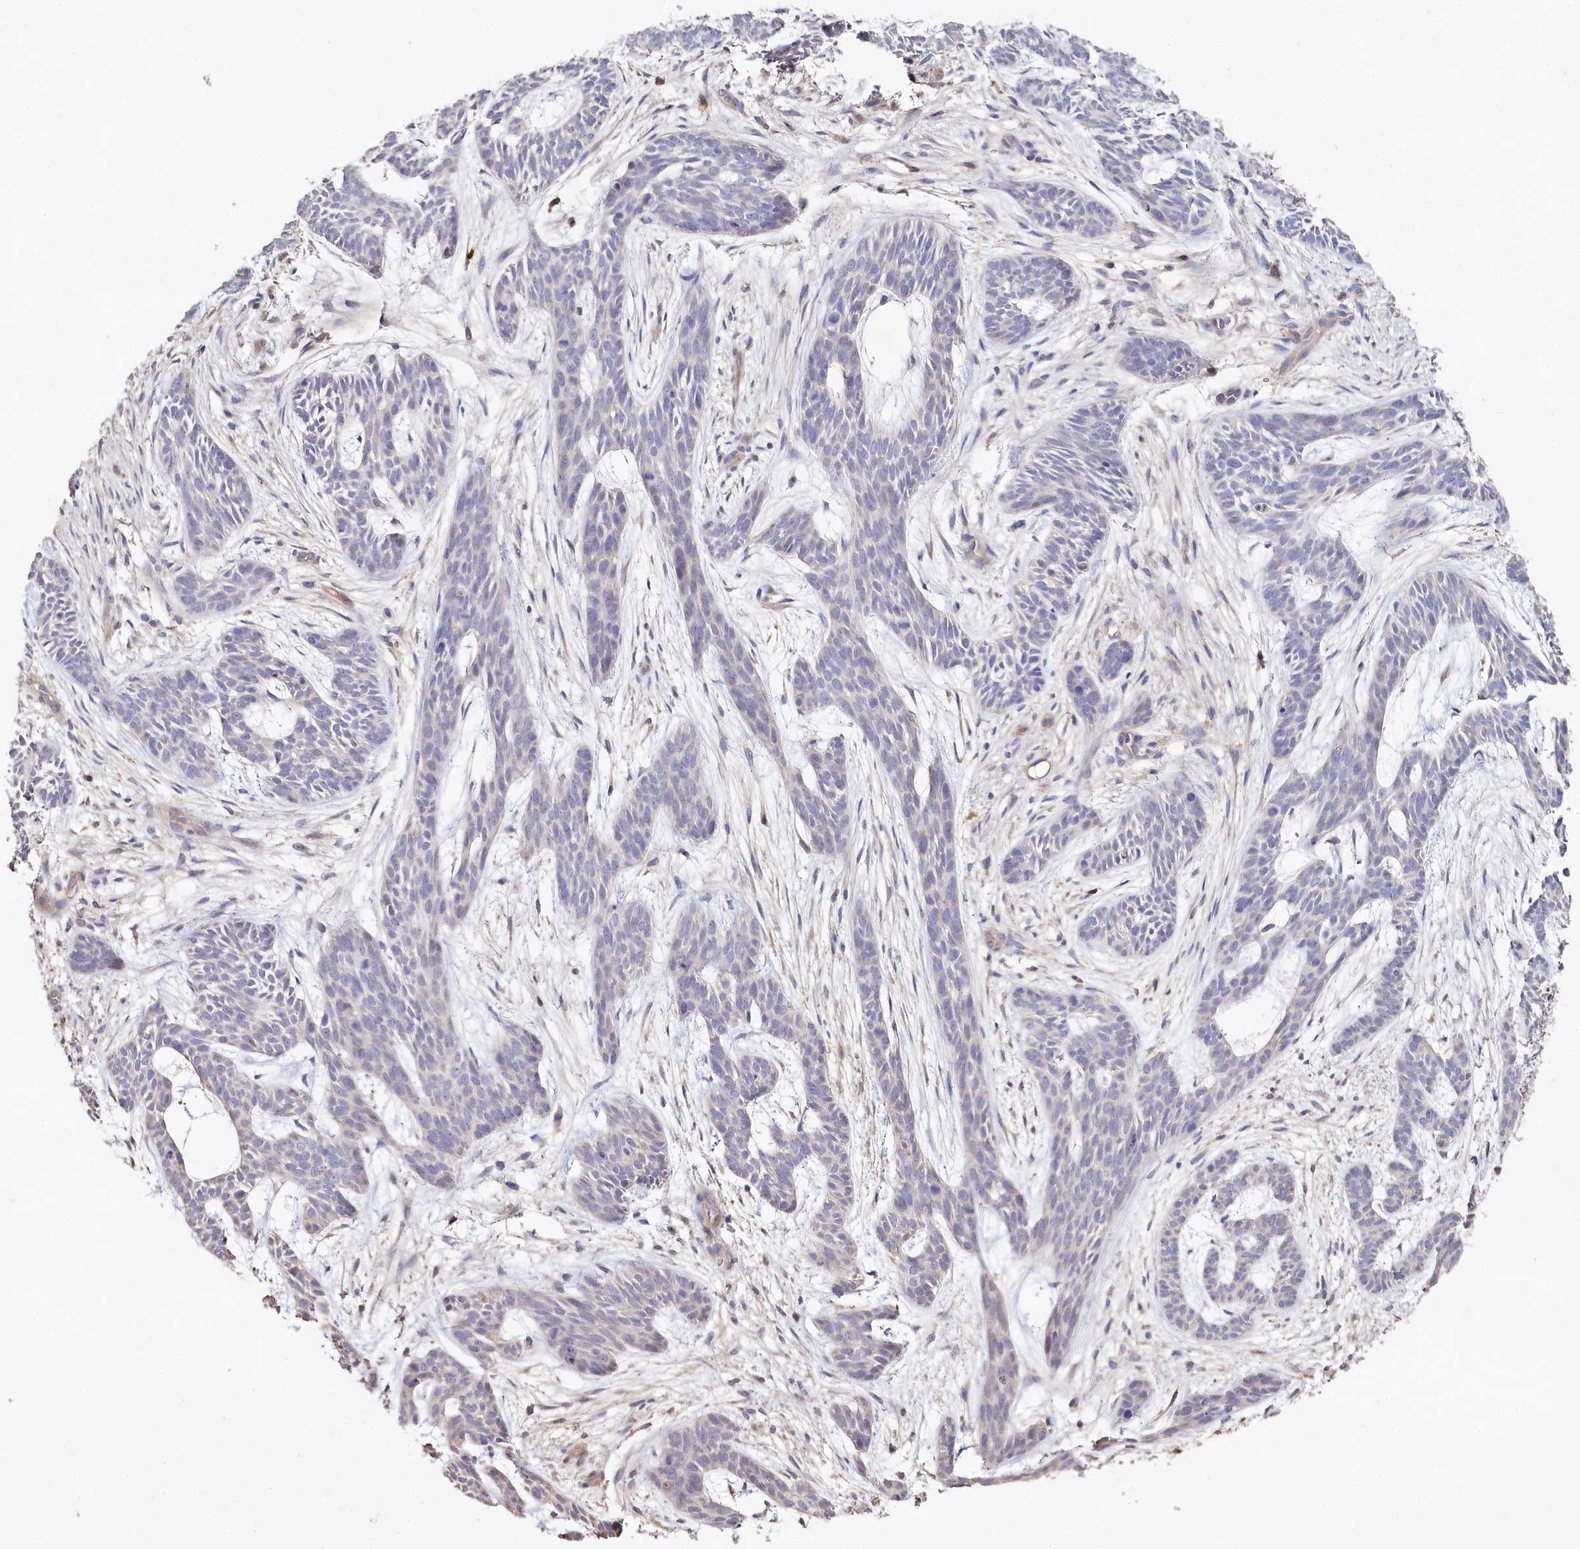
{"staining": {"intensity": "negative", "quantity": "none", "location": "none"}, "tissue": "skin cancer", "cell_type": "Tumor cells", "image_type": "cancer", "snomed": [{"axis": "morphology", "description": "Basal cell carcinoma"}, {"axis": "topography", "description": "Skin"}], "caption": "Tumor cells show no significant expression in skin cancer.", "gene": "RBP5", "patient": {"sex": "male", "age": 89}}